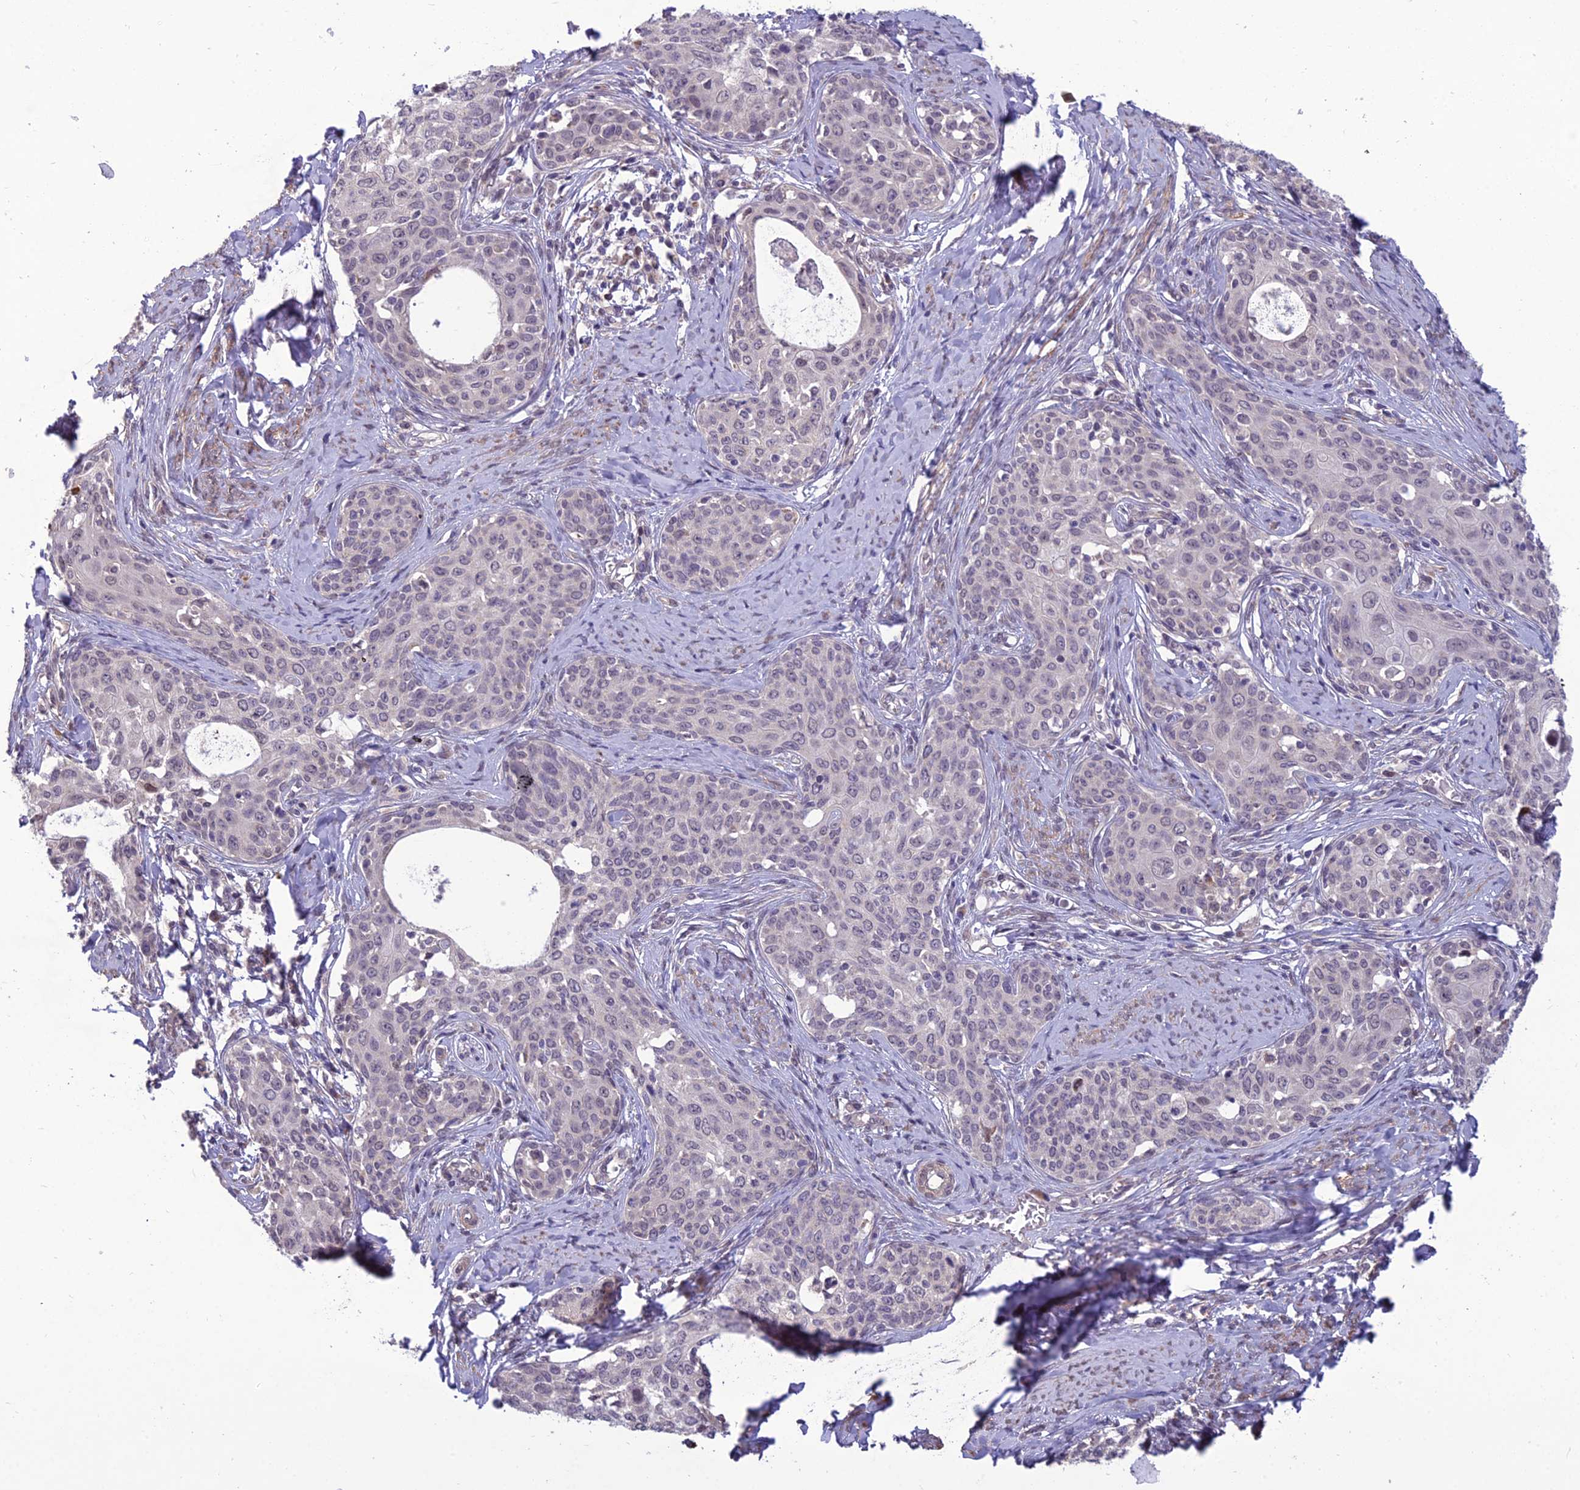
{"staining": {"intensity": "negative", "quantity": "none", "location": "none"}, "tissue": "cervical cancer", "cell_type": "Tumor cells", "image_type": "cancer", "snomed": [{"axis": "morphology", "description": "Squamous cell carcinoma, NOS"}, {"axis": "morphology", "description": "Adenocarcinoma, NOS"}, {"axis": "topography", "description": "Cervix"}], "caption": "Adenocarcinoma (cervical) was stained to show a protein in brown. There is no significant positivity in tumor cells.", "gene": "FBRS", "patient": {"sex": "female", "age": 52}}